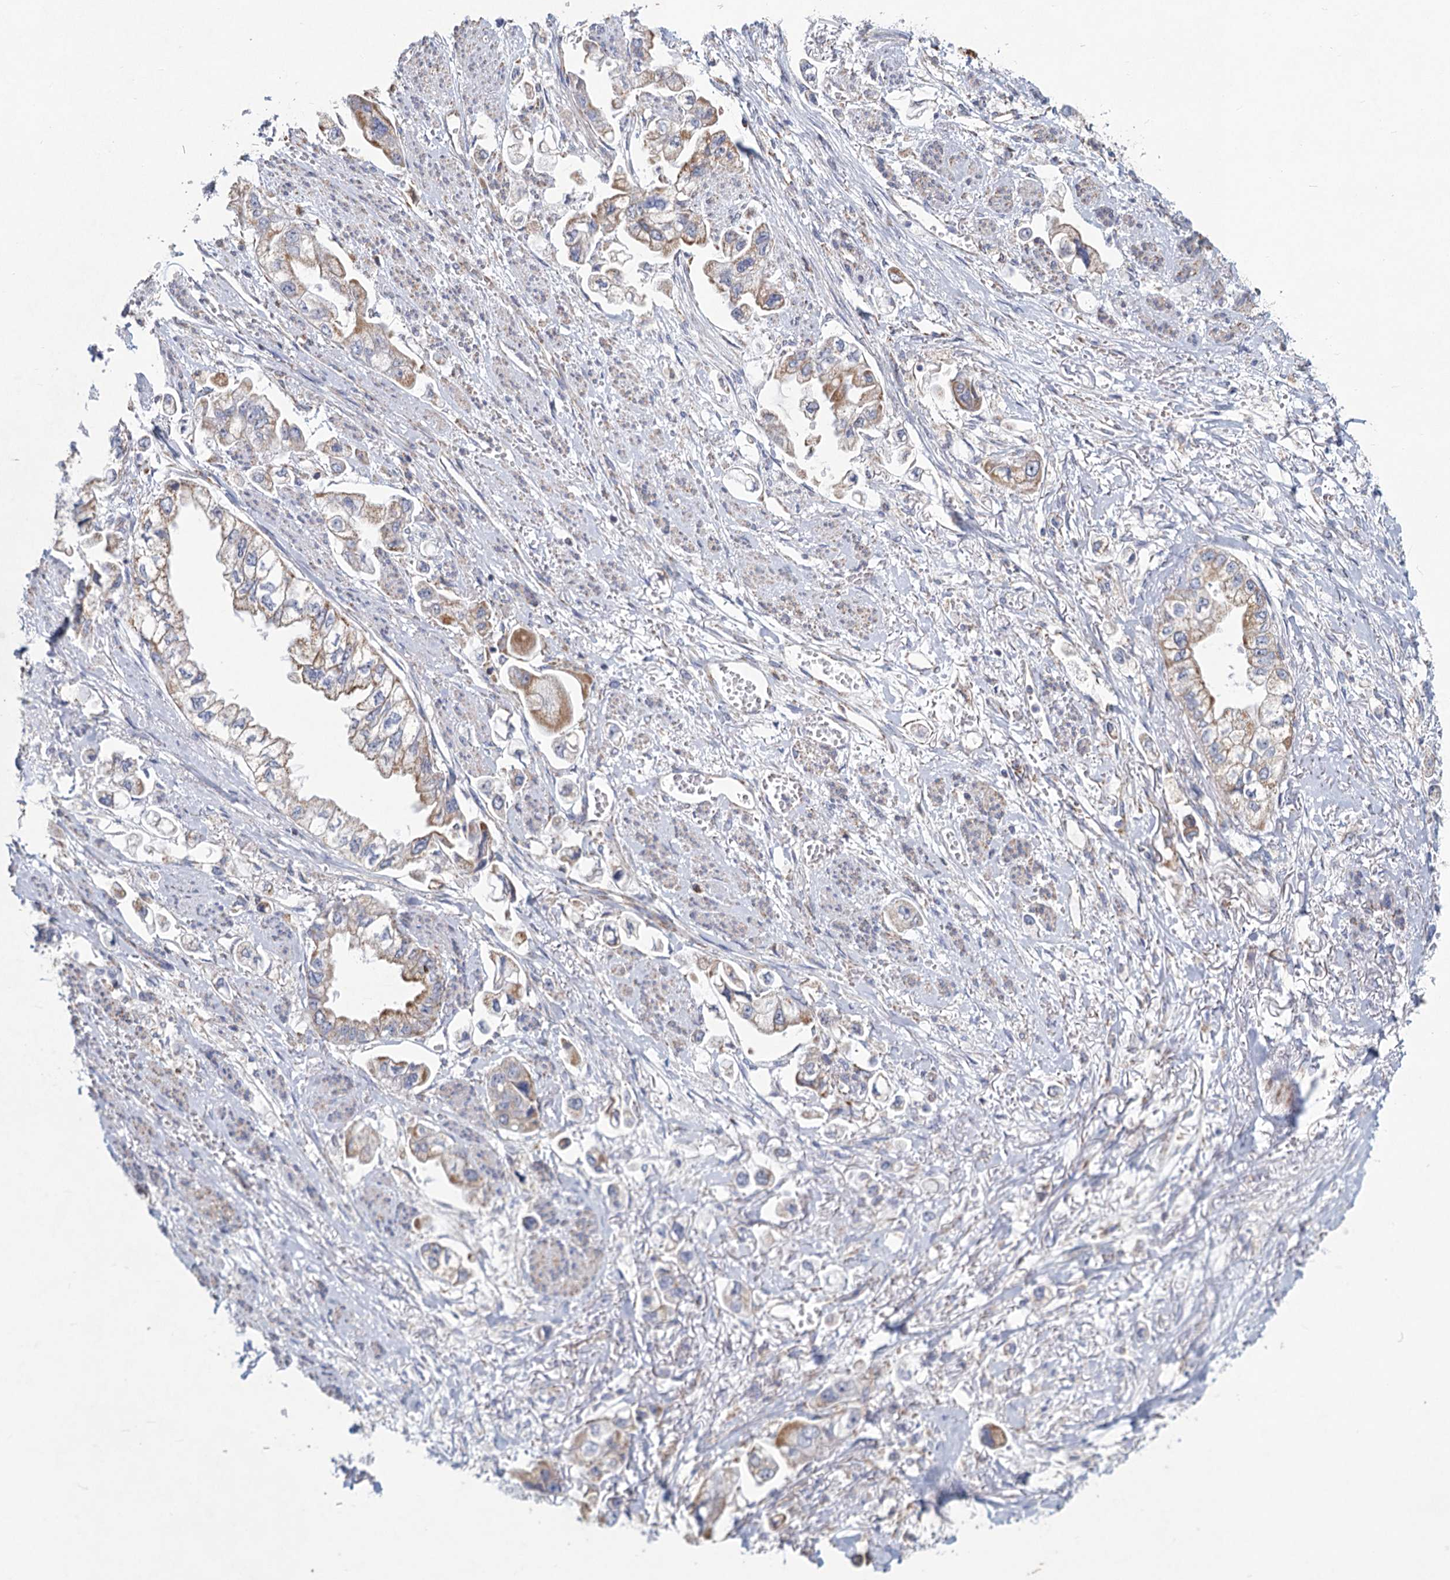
{"staining": {"intensity": "moderate", "quantity": "25%-75%", "location": "cytoplasmic/membranous"}, "tissue": "stomach cancer", "cell_type": "Tumor cells", "image_type": "cancer", "snomed": [{"axis": "morphology", "description": "Adenocarcinoma, NOS"}, {"axis": "topography", "description": "Stomach"}], "caption": "This micrograph shows IHC staining of human adenocarcinoma (stomach), with medium moderate cytoplasmic/membranous expression in approximately 25%-75% of tumor cells.", "gene": "NDUFC2", "patient": {"sex": "male", "age": 62}}